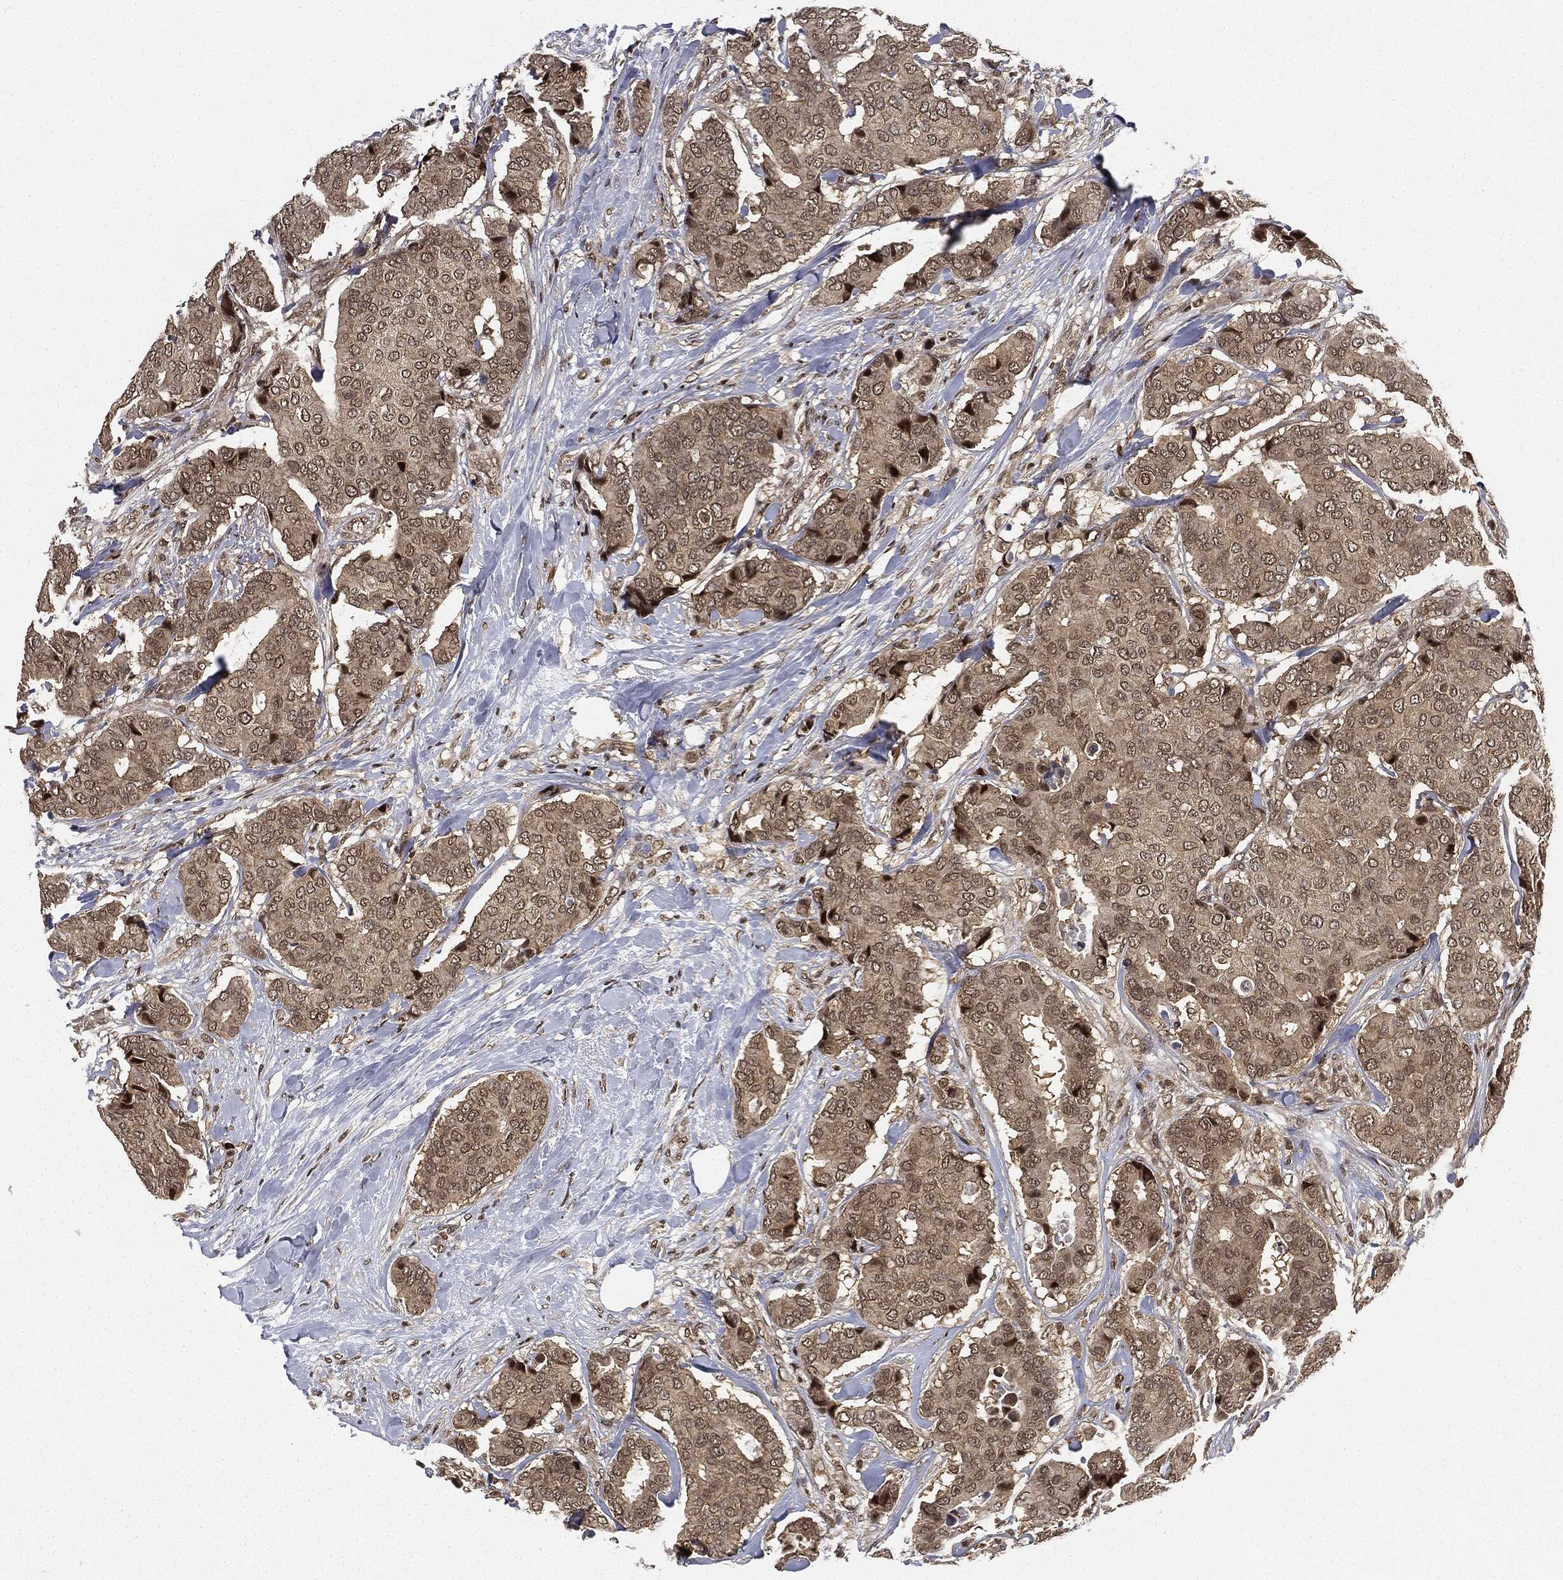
{"staining": {"intensity": "weak", "quantity": ">75%", "location": "cytoplasmic/membranous"}, "tissue": "breast cancer", "cell_type": "Tumor cells", "image_type": "cancer", "snomed": [{"axis": "morphology", "description": "Duct carcinoma"}, {"axis": "topography", "description": "Breast"}], "caption": "Immunohistochemistry staining of breast cancer, which exhibits low levels of weak cytoplasmic/membranous staining in approximately >75% of tumor cells indicating weak cytoplasmic/membranous protein staining. The staining was performed using DAB (3,3'-diaminobenzidine) (brown) for protein detection and nuclei were counterstained in hematoxylin (blue).", "gene": "TBC1D22A", "patient": {"sex": "female", "age": 75}}